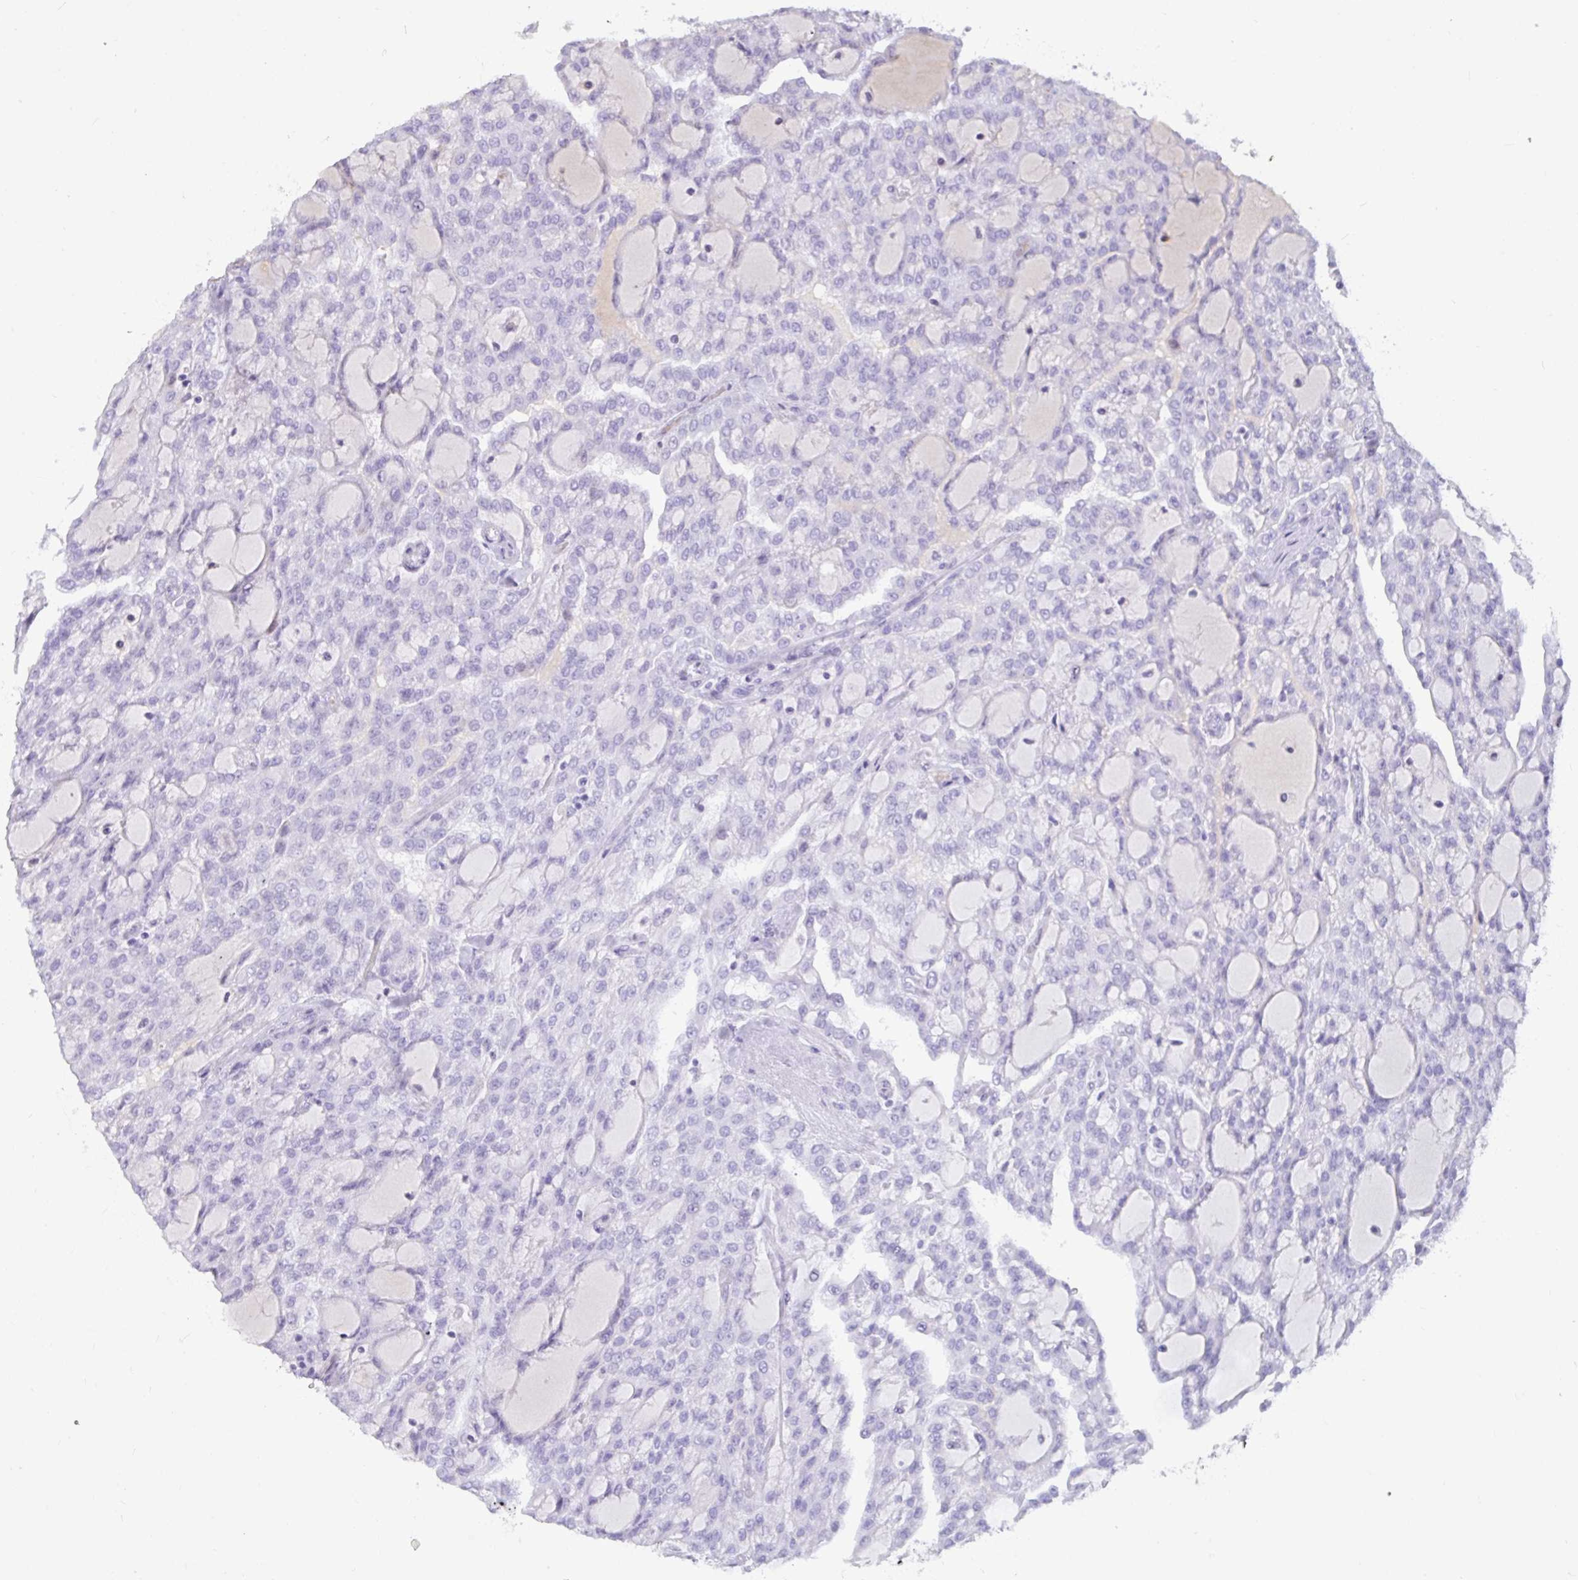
{"staining": {"intensity": "negative", "quantity": "none", "location": "none"}, "tissue": "renal cancer", "cell_type": "Tumor cells", "image_type": "cancer", "snomed": [{"axis": "morphology", "description": "Adenocarcinoma, NOS"}, {"axis": "topography", "description": "Kidney"}], "caption": "Tumor cells are negative for protein expression in human renal cancer. Brightfield microscopy of immunohistochemistry stained with DAB (3,3'-diaminobenzidine) (brown) and hematoxylin (blue), captured at high magnification.", "gene": "NPY", "patient": {"sex": "male", "age": 63}}